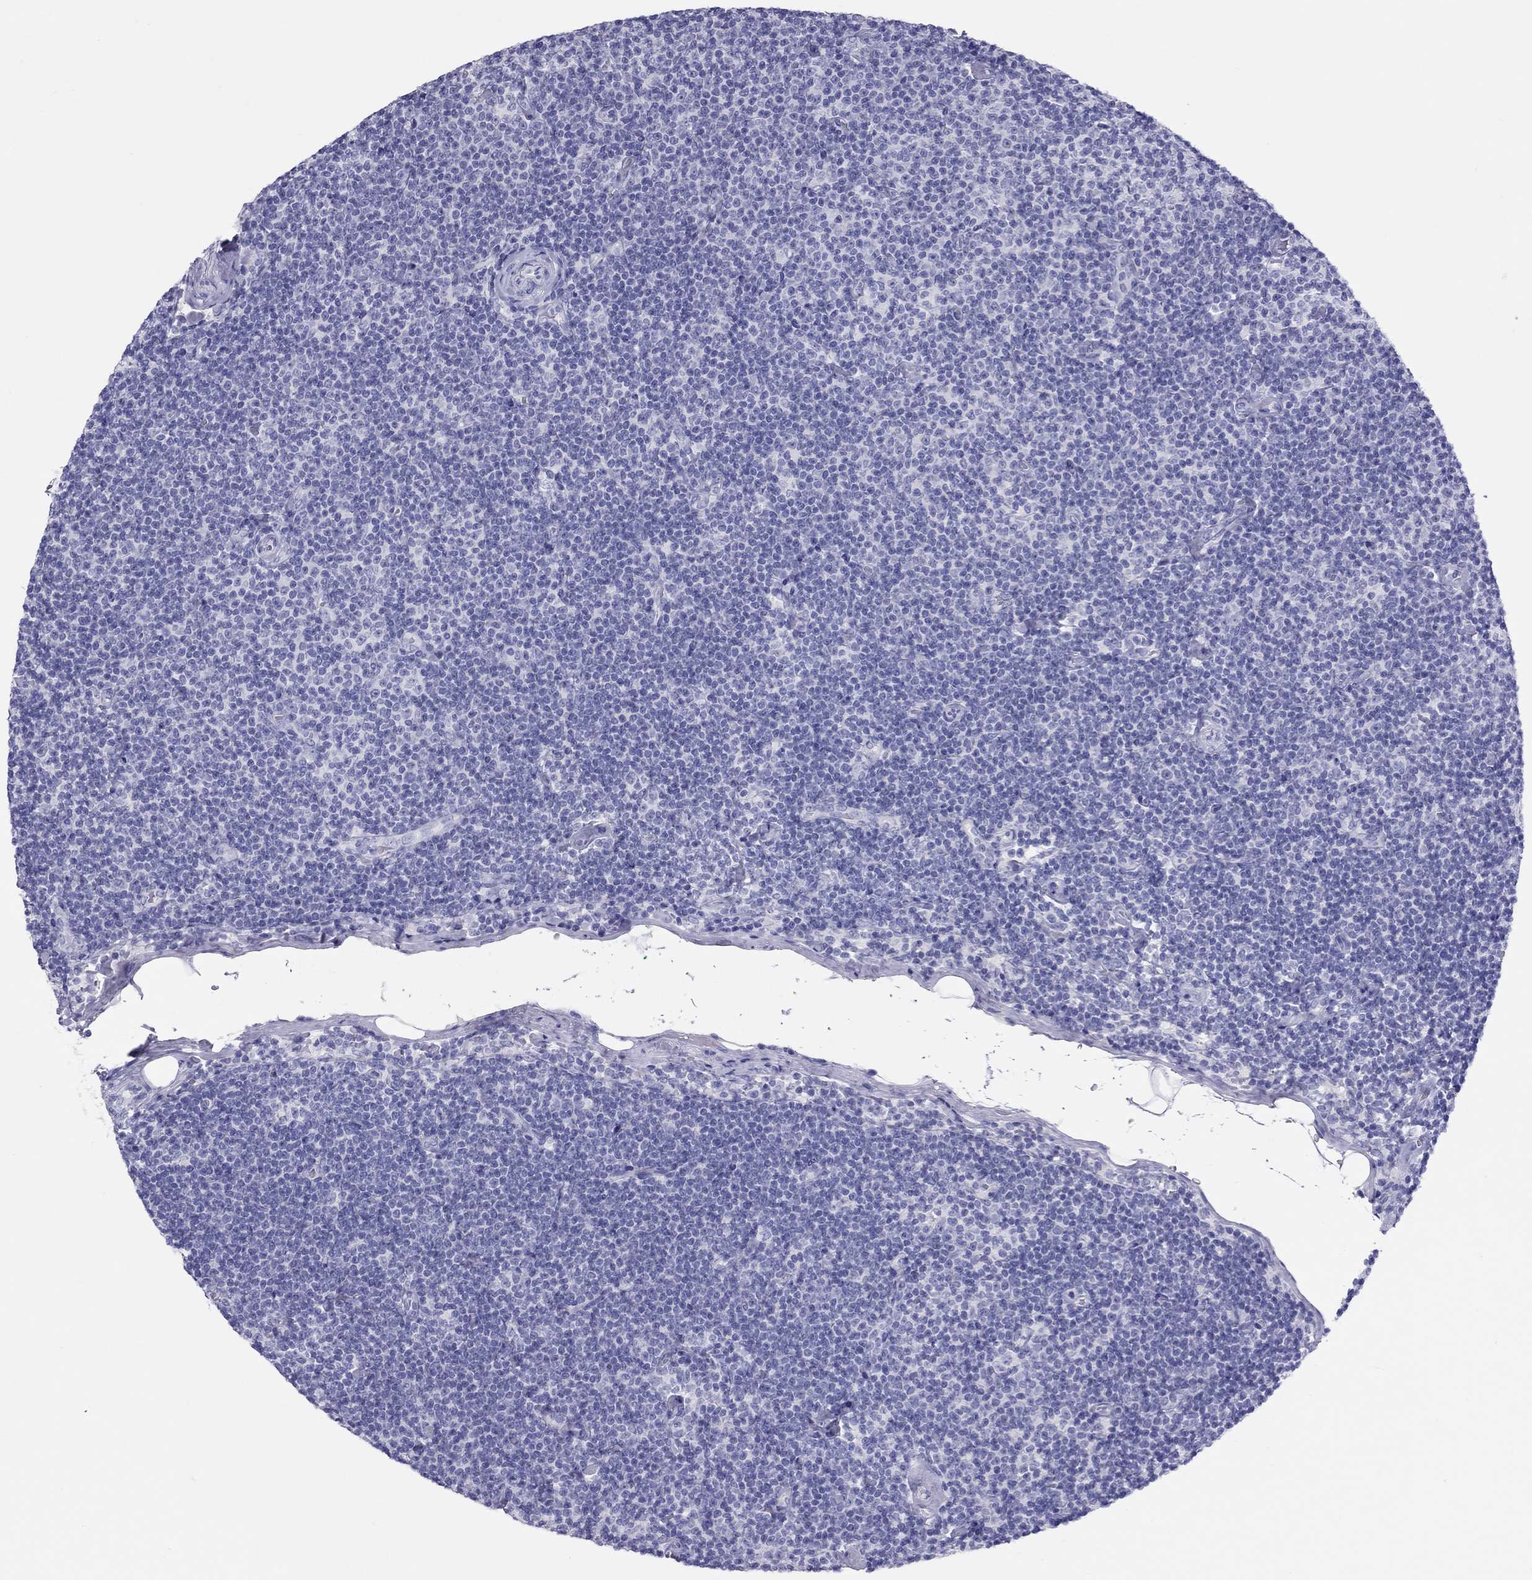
{"staining": {"intensity": "negative", "quantity": "none", "location": "none"}, "tissue": "lymphoma", "cell_type": "Tumor cells", "image_type": "cancer", "snomed": [{"axis": "morphology", "description": "Malignant lymphoma, non-Hodgkin's type, Low grade"}, {"axis": "topography", "description": "Lymph node"}], "caption": "The micrograph displays no staining of tumor cells in low-grade malignant lymphoma, non-Hodgkin's type.", "gene": "PSMB11", "patient": {"sex": "male", "age": 81}}